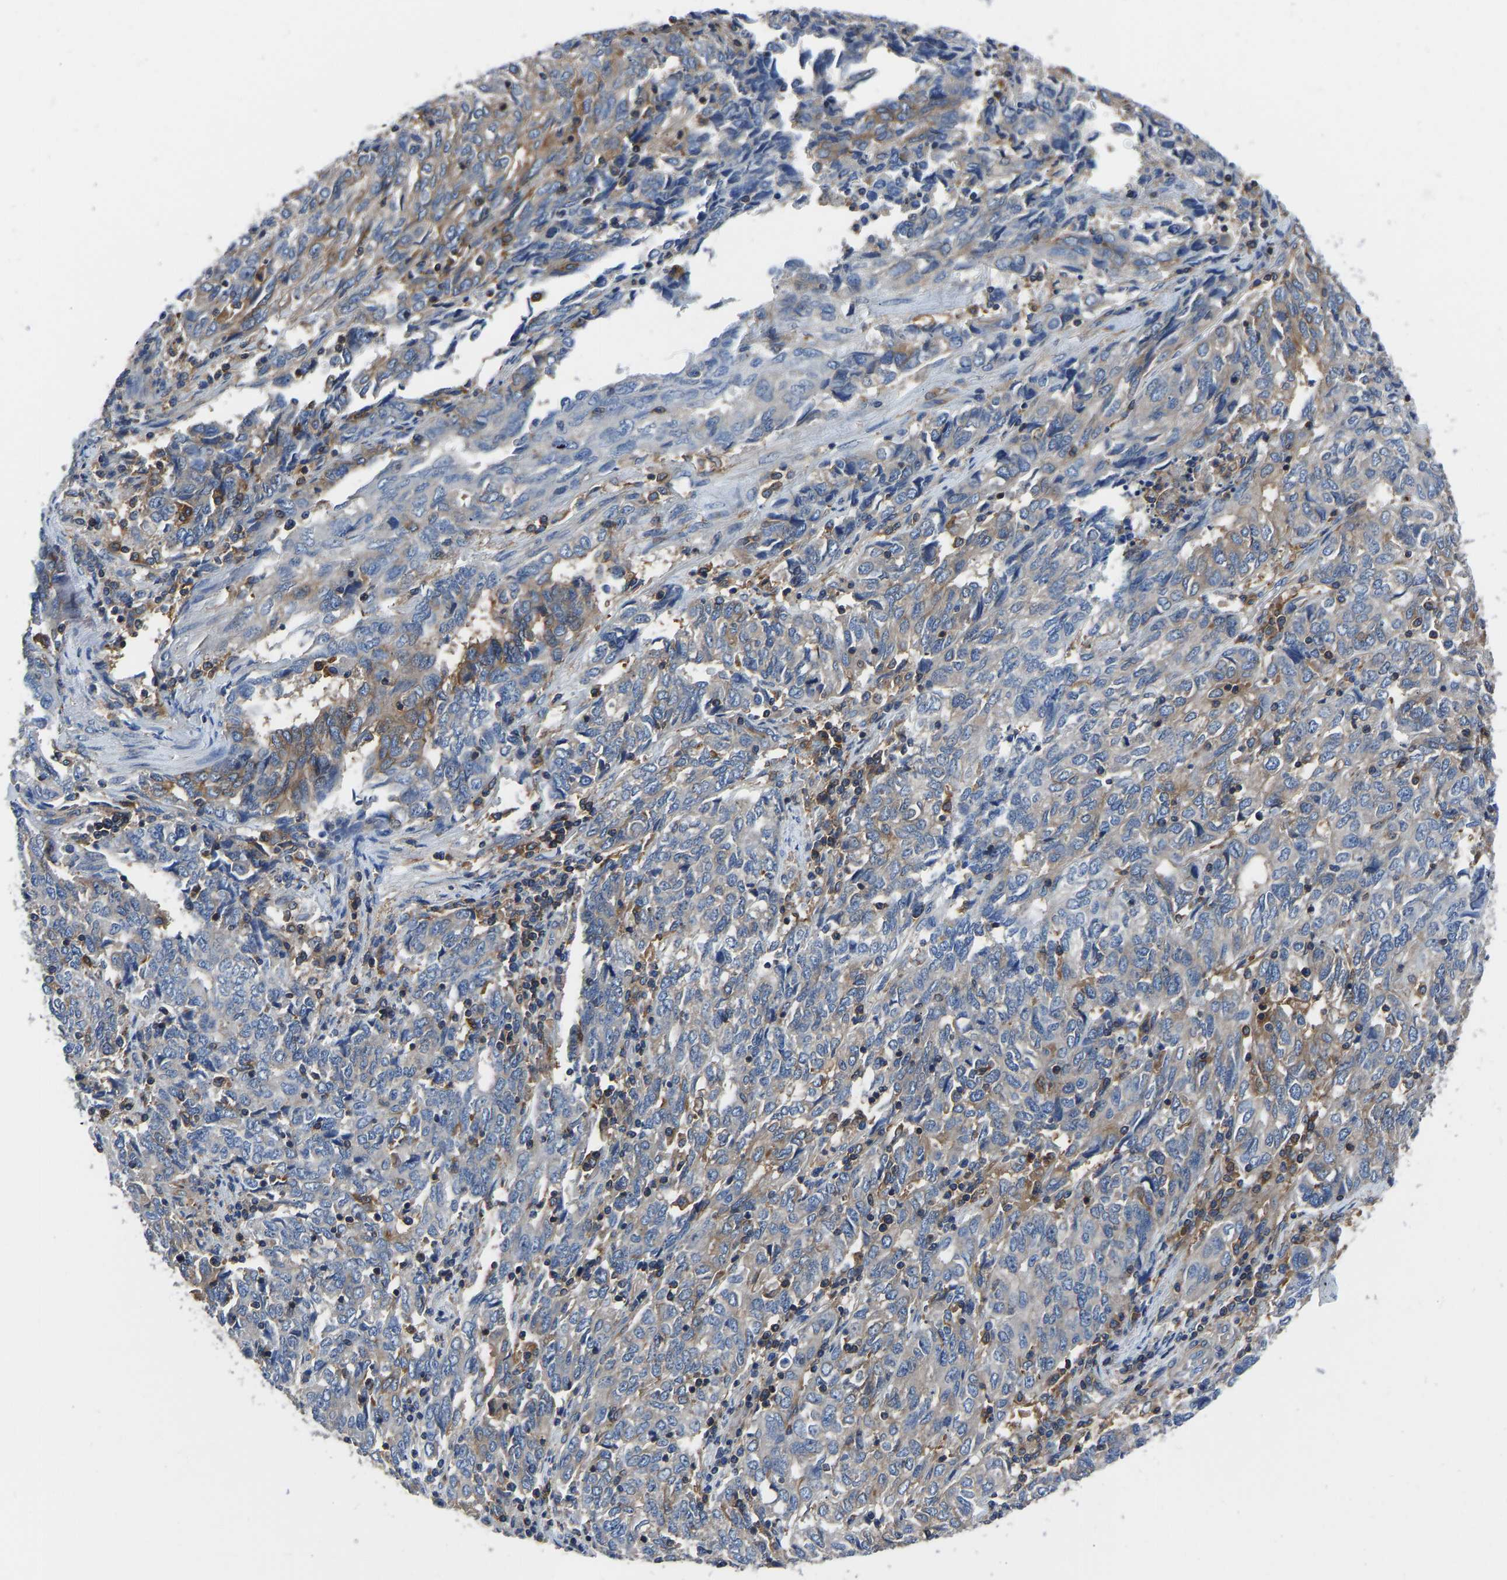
{"staining": {"intensity": "moderate", "quantity": "<25%", "location": "cytoplasmic/membranous"}, "tissue": "endometrial cancer", "cell_type": "Tumor cells", "image_type": "cancer", "snomed": [{"axis": "morphology", "description": "Adenocarcinoma, NOS"}, {"axis": "topography", "description": "Endometrium"}], "caption": "High-magnification brightfield microscopy of endometrial cancer (adenocarcinoma) stained with DAB (3,3'-diaminobenzidine) (brown) and counterstained with hematoxylin (blue). tumor cells exhibit moderate cytoplasmic/membranous positivity is appreciated in approximately<25% of cells. (brown staining indicates protein expression, while blue staining denotes nuclei).", "gene": "PRKAR1A", "patient": {"sex": "female", "age": 80}}